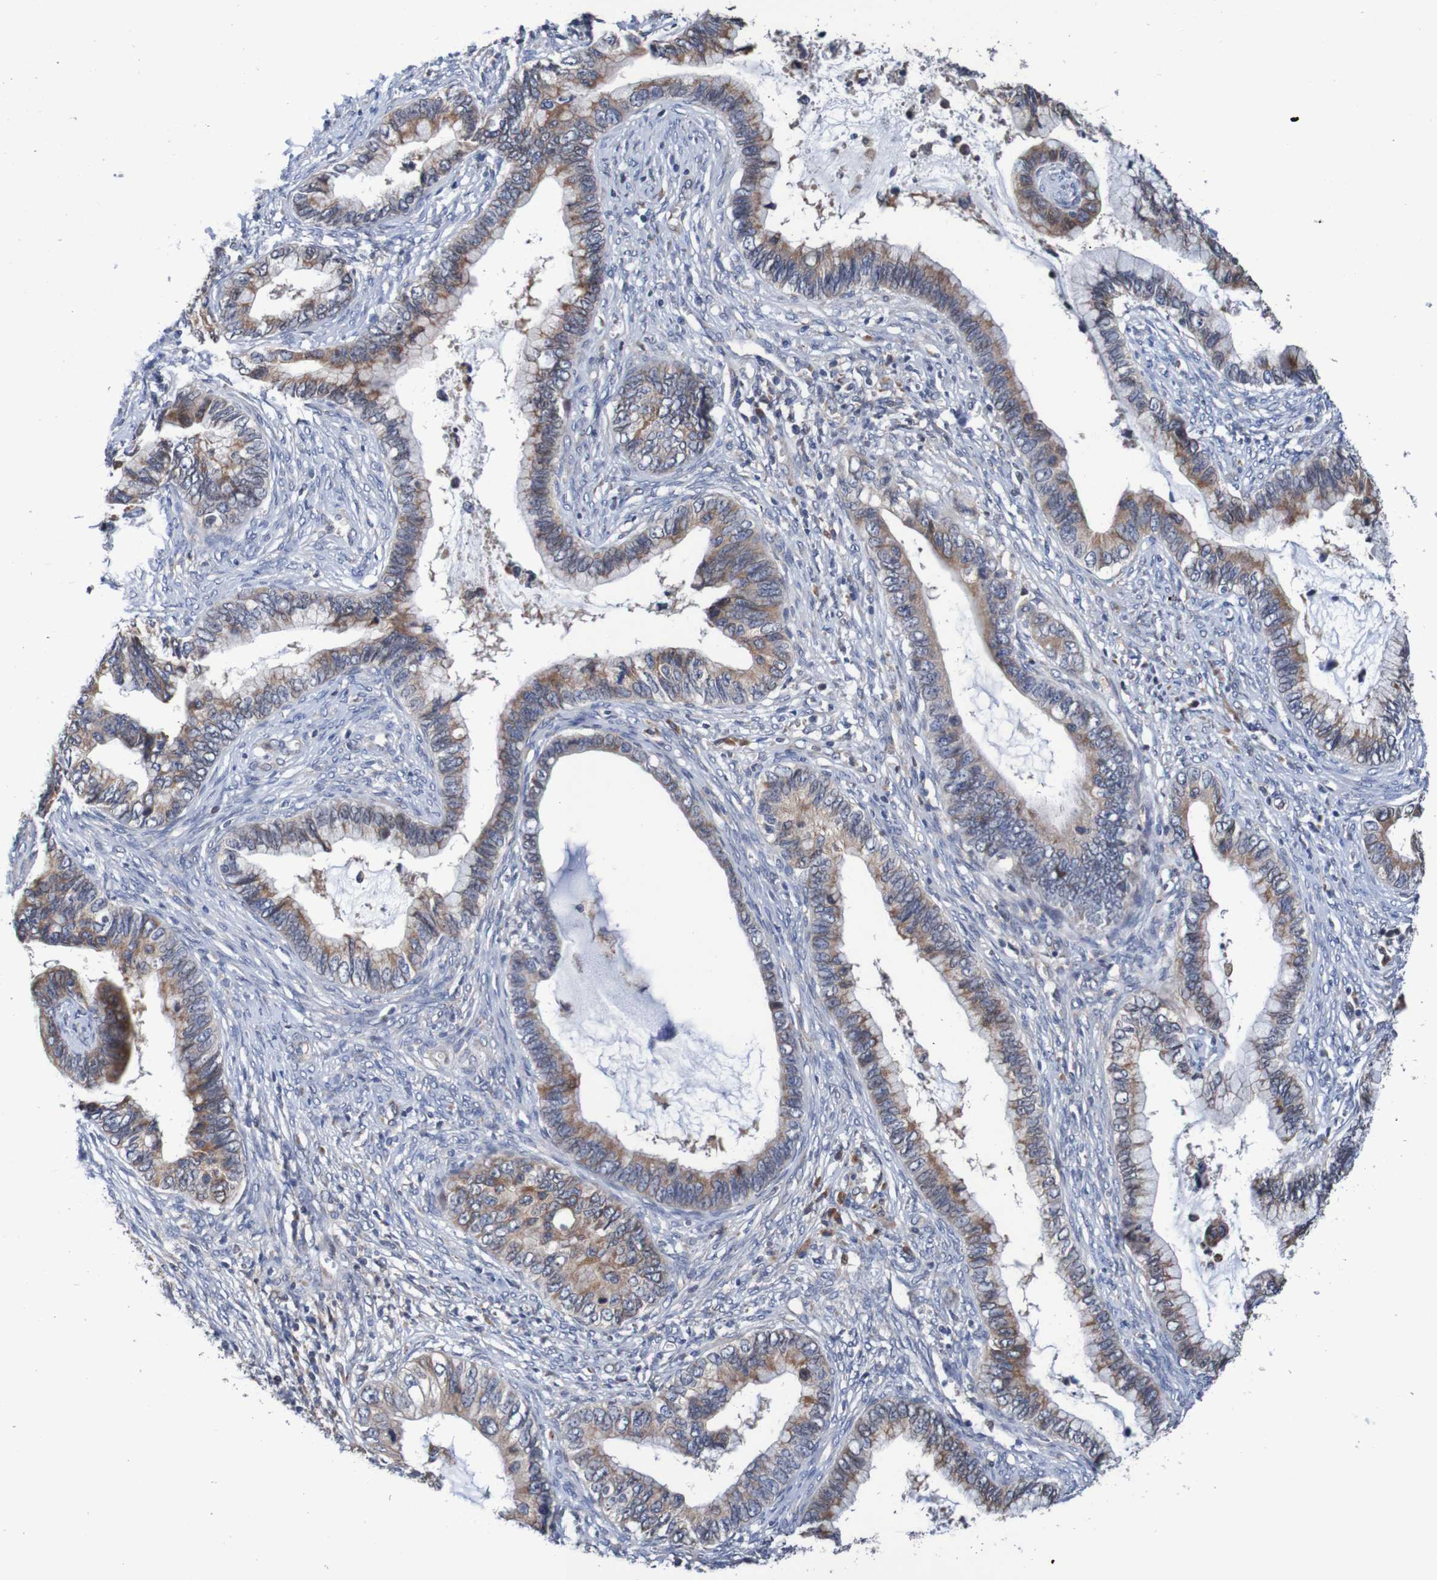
{"staining": {"intensity": "moderate", "quantity": ">75%", "location": "cytoplasmic/membranous"}, "tissue": "cervical cancer", "cell_type": "Tumor cells", "image_type": "cancer", "snomed": [{"axis": "morphology", "description": "Adenocarcinoma, NOS"}, {"axis": "topography", "description": "Cervix"}], "caption": "Adenocarcinoma (cervical) stained for a protein exhibits moderate cytoplasmic/membranous positivity in tumor cells.", "gene": "FIBP", "patient": {"sex": "female", "age": 44}}